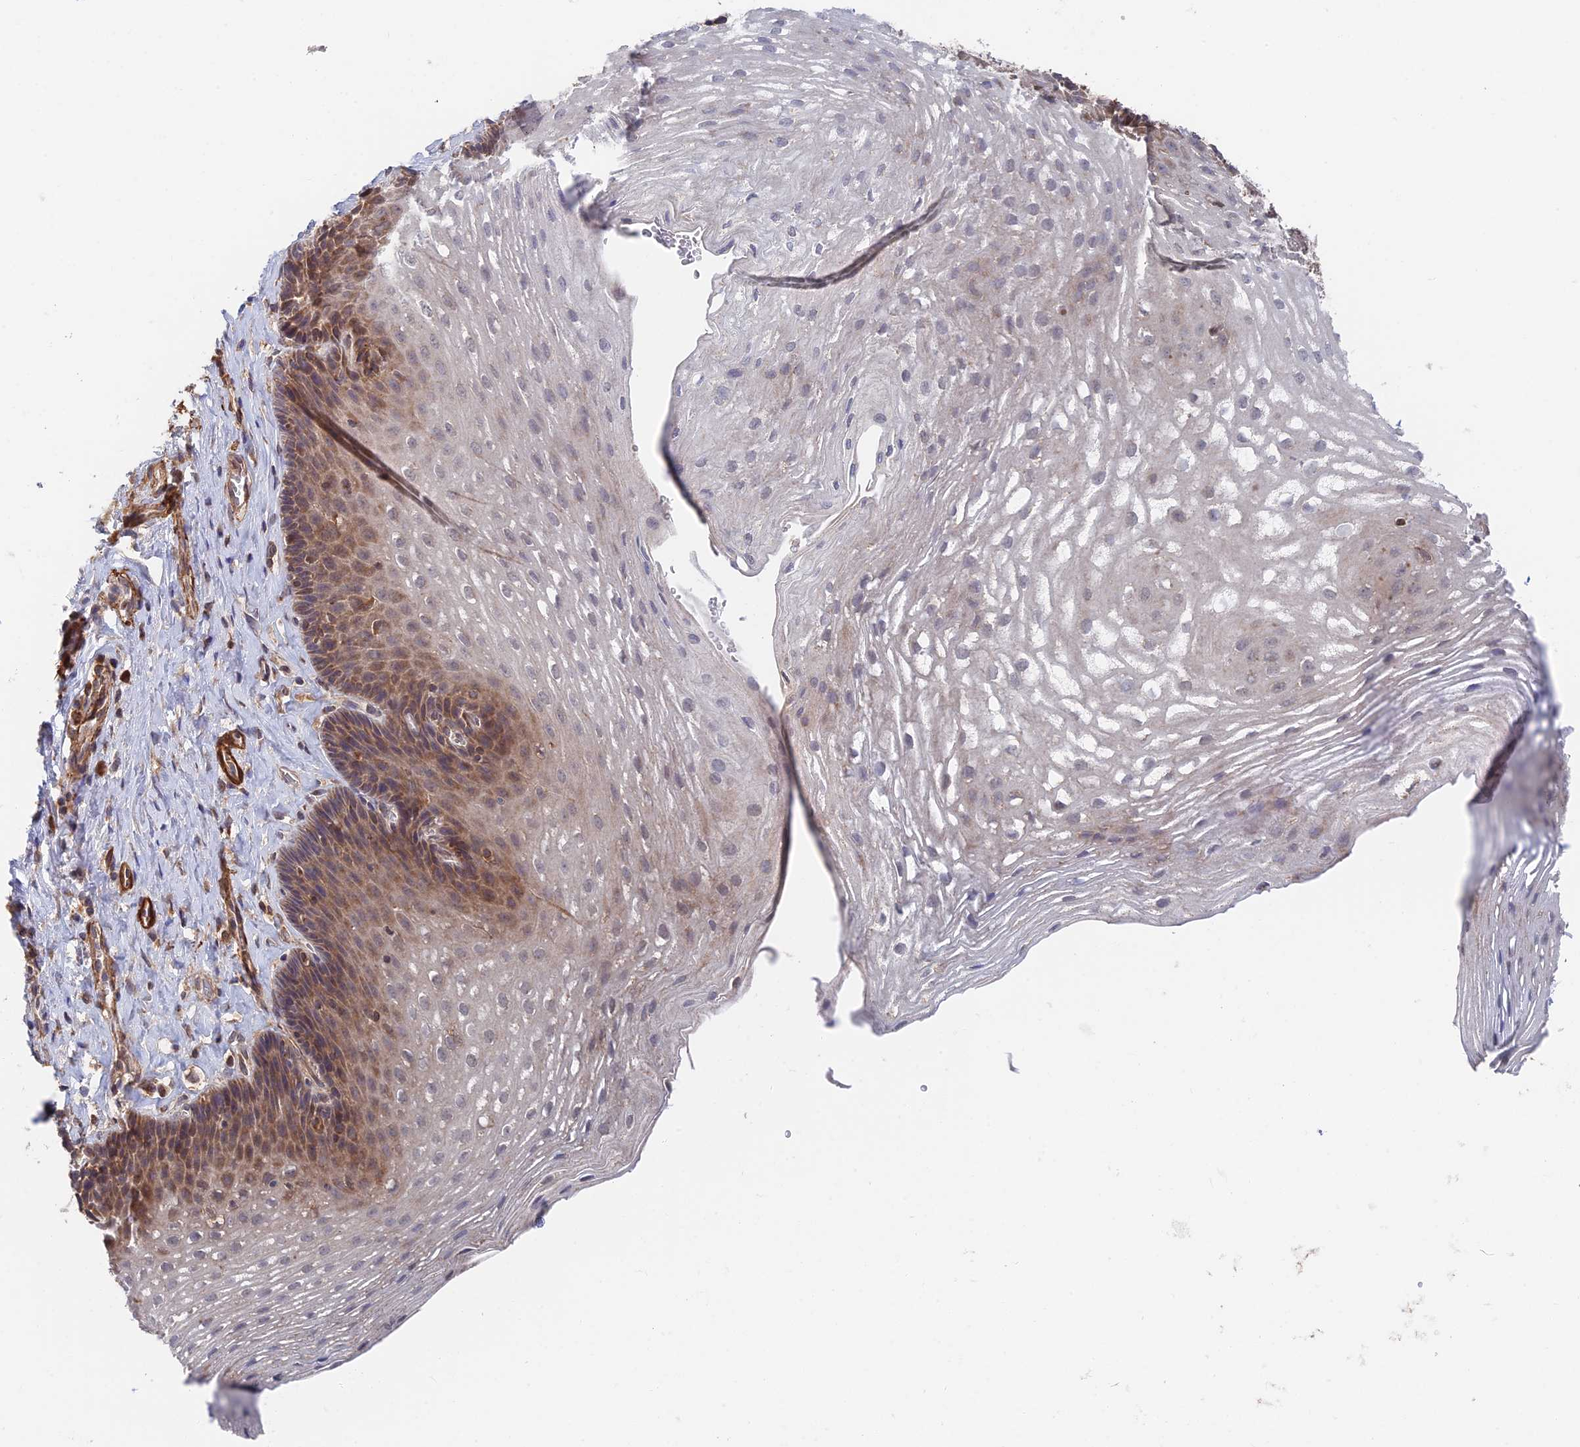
{"staining": {"intensity": "moderate", "quantity": "25%-75%", "location": "cytoplasmic/membranous"}, "tissue": "esophagus", "cell_type": "Squamous epithelial cells", "image_type": "normal", "snomed": [{"axis": "morphology", "description": "Normal tissue, NOS"}, {"axis": "topography", "description": "Esophagus"}], "caption": "Benign esophagus was stained to show a protein in brown. There is medium levels of moderate cytoplasmic/membranous expression in approximately 25%-75% of squamous epithelial cells. (IHC, brightfield microscopy, high magnification).", "gene": "ZNF320", "patient": {"sex": "female", "age": 66}}